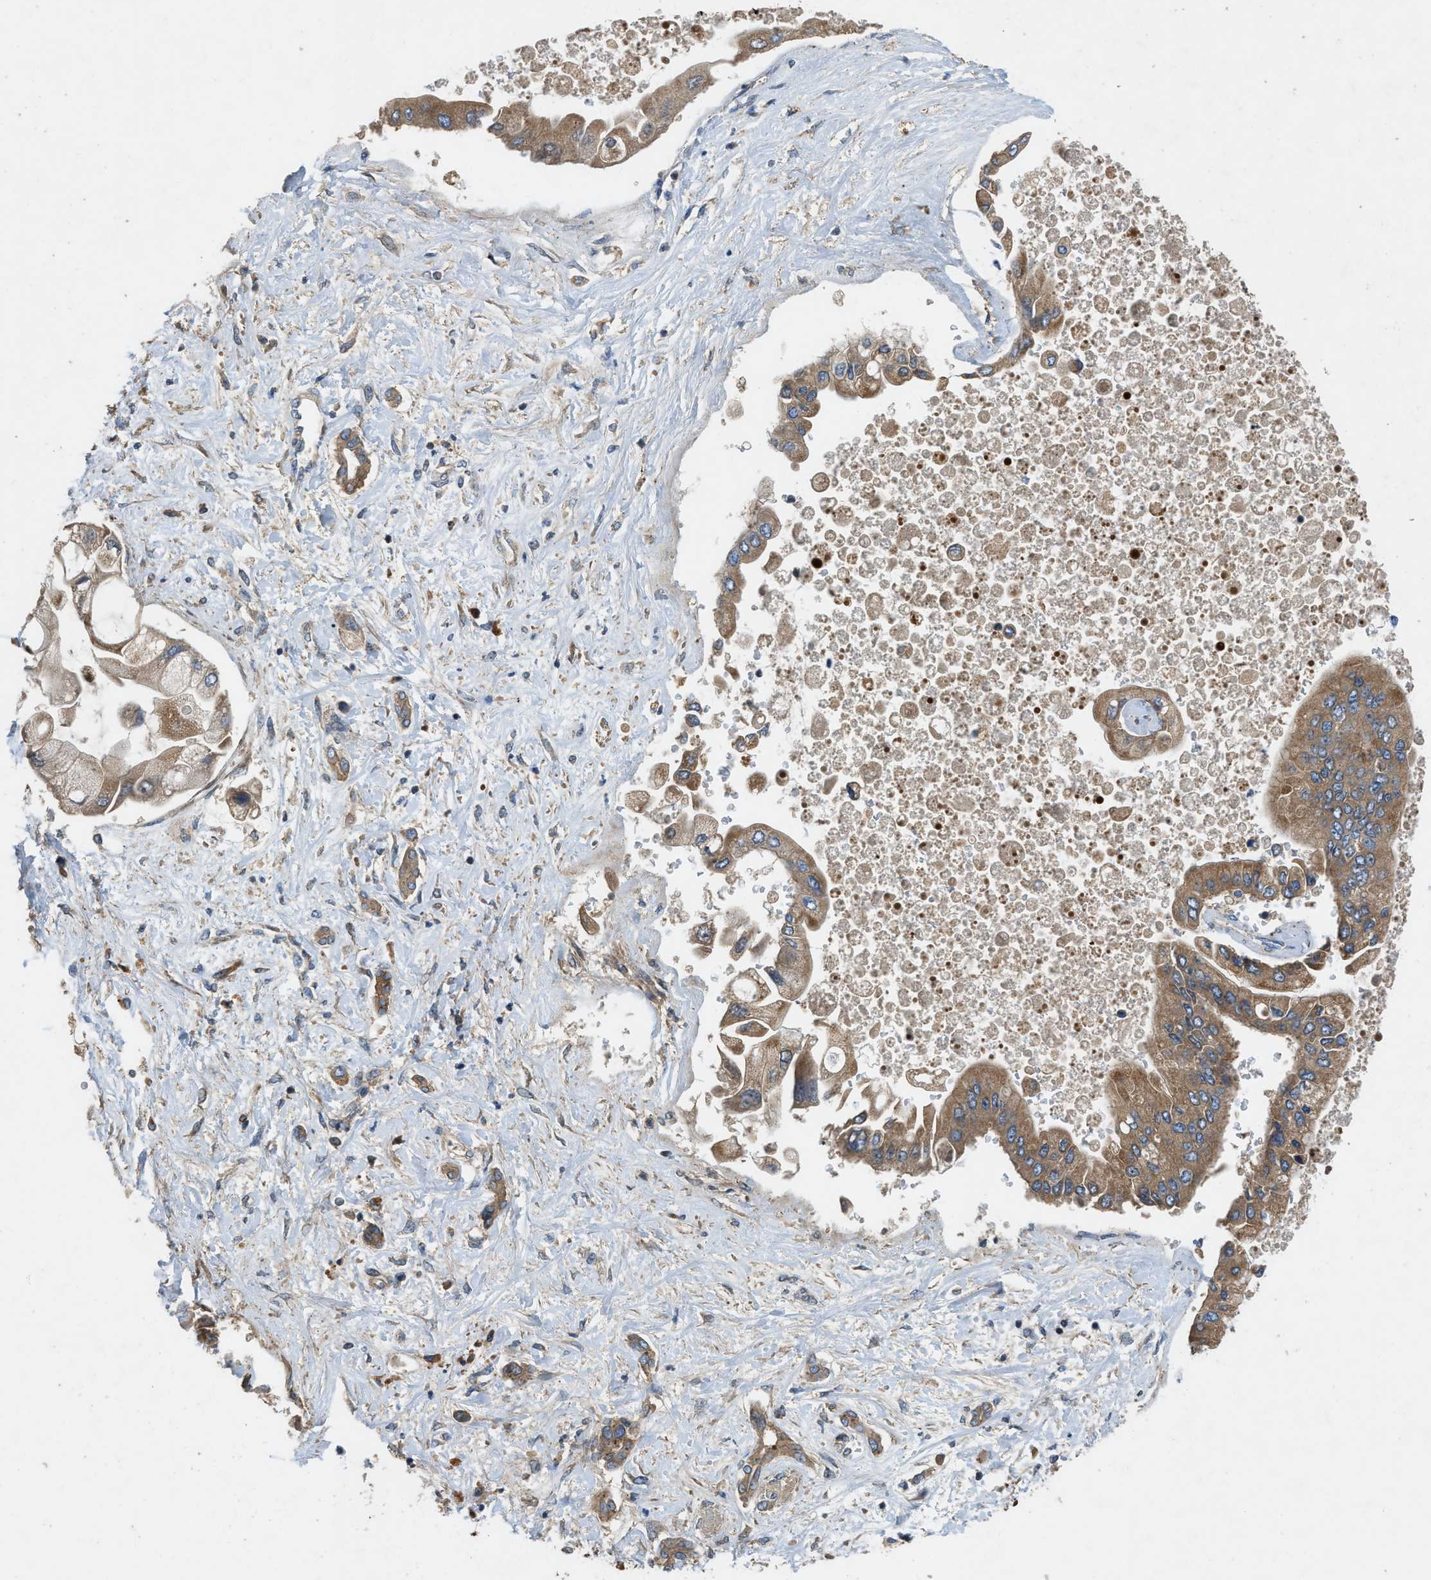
{"staining": {"intensity": "moderate", "quantity": ">75%", "location": "cytoplasmic/membranous"}, "tissue": "liver cancer", "cell_type": "Tumor cells", "image_type": "cancer", "snomed": [{"axis": "morphology", "description": "Cholangiocarcinoma"}, {"axis": "topography", "description": "Liver"}], "caption": "Tumor cells exhibit medium levels of moderate cytoplasmic/membranous expression in about >75% of cells in cholangiocarcinoma (liver).", "gene": "CNNM3", "patient": {"sex": "male", "age": 50}}